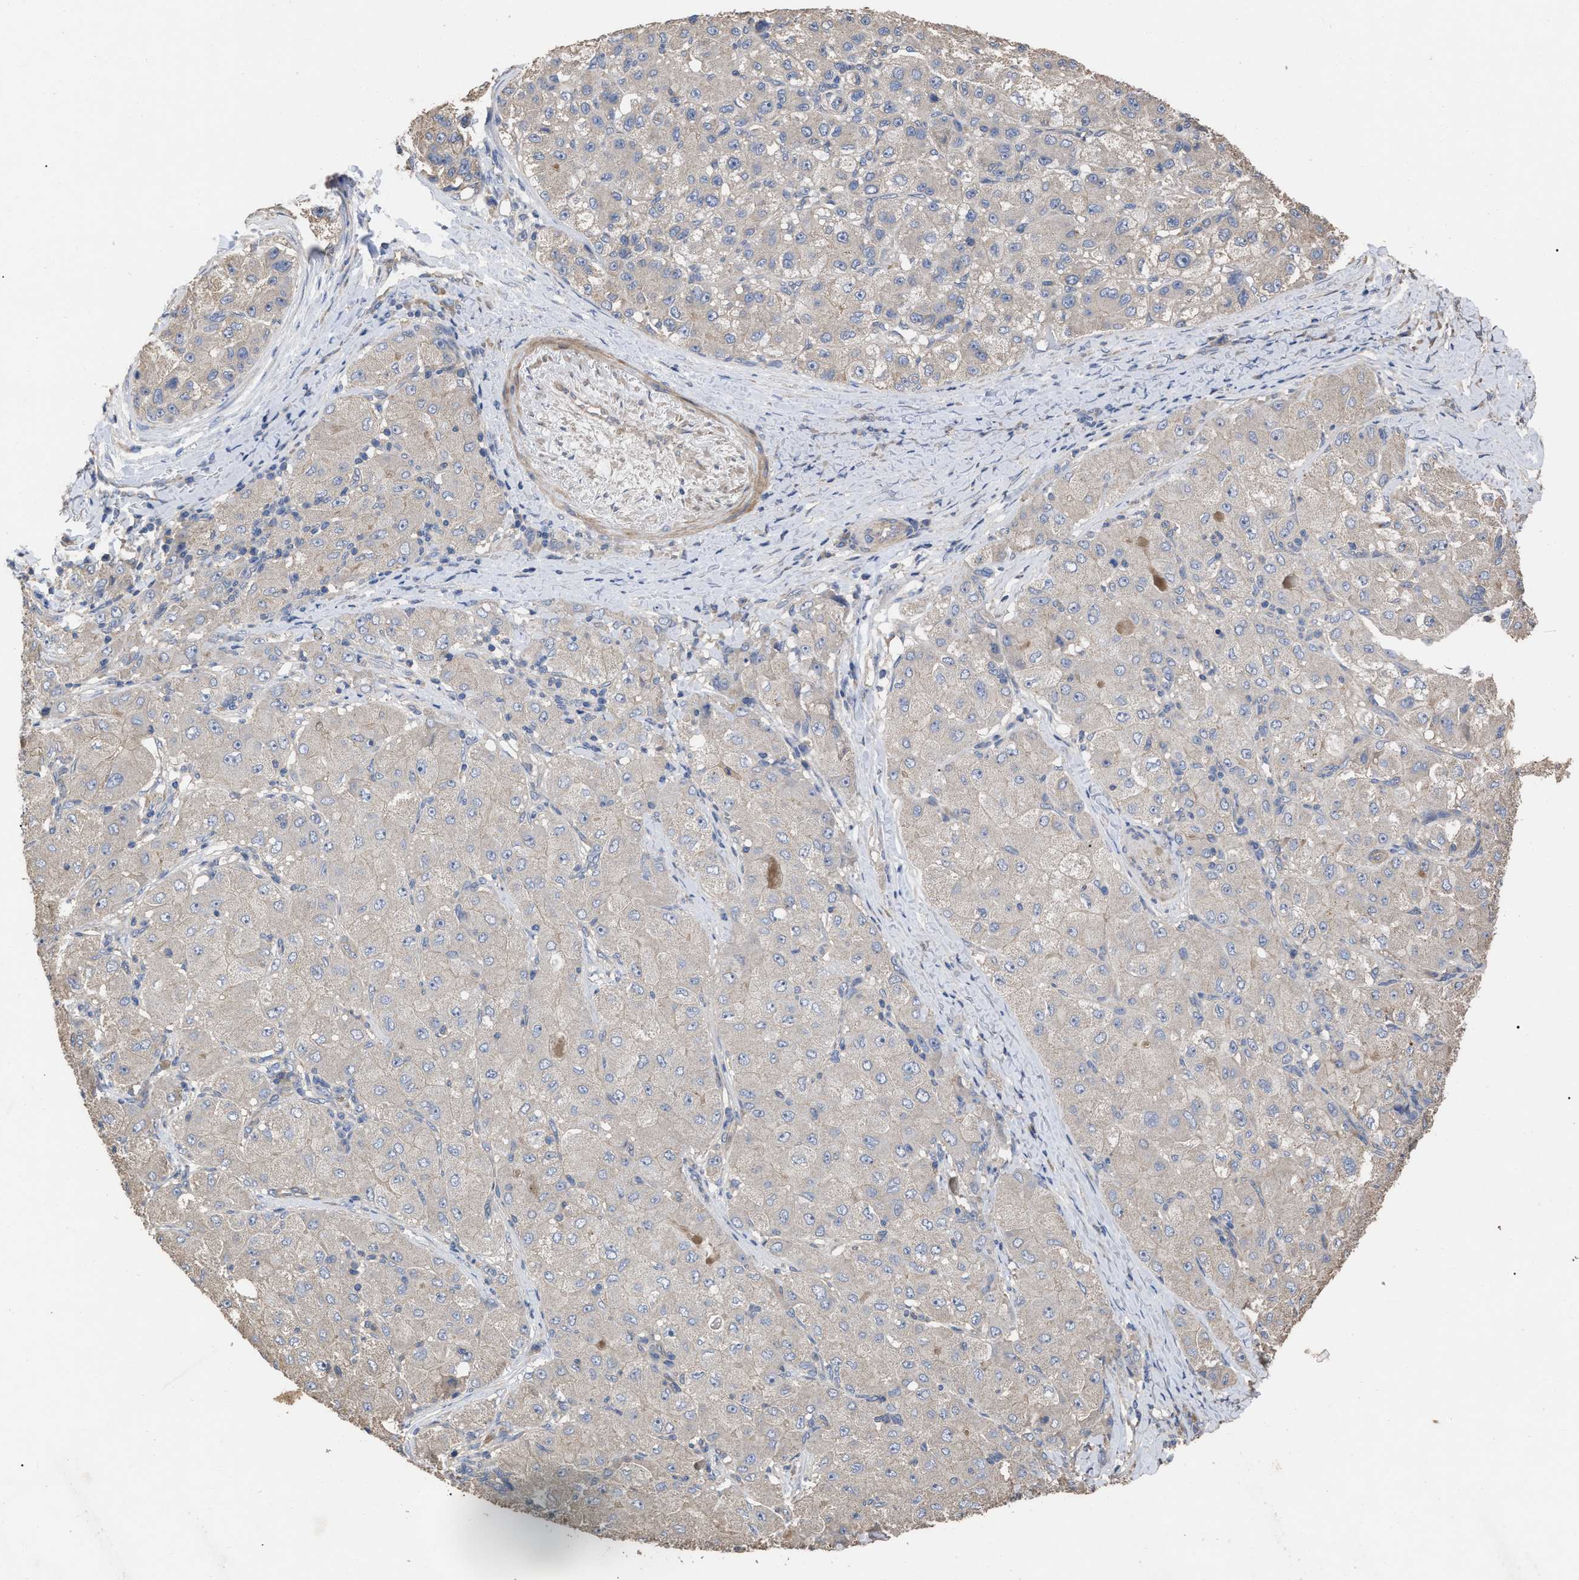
{"staining": {"intensity": "negative", "quantity": "none", "location": "none"}, "tissue": "liver cancer", "cell_type": "Tumor cells", "image_type": "cancer", "snomed": [{"axis": "morphology", "description": "Carcinoma, Hepatocellular, NOS"}, {"axis": "topography", "description": "Liver"}], "caption": "Immunohistochemistry micrograph of neoplastic tissue: liver hepatocellular carcinoma stained with DAB (3,3'-diaminobenzidine) reveals no significant protein staining in tumor cells.", "gene": "BTN2A1", "patient": {"sex": "male", "age": 80}}